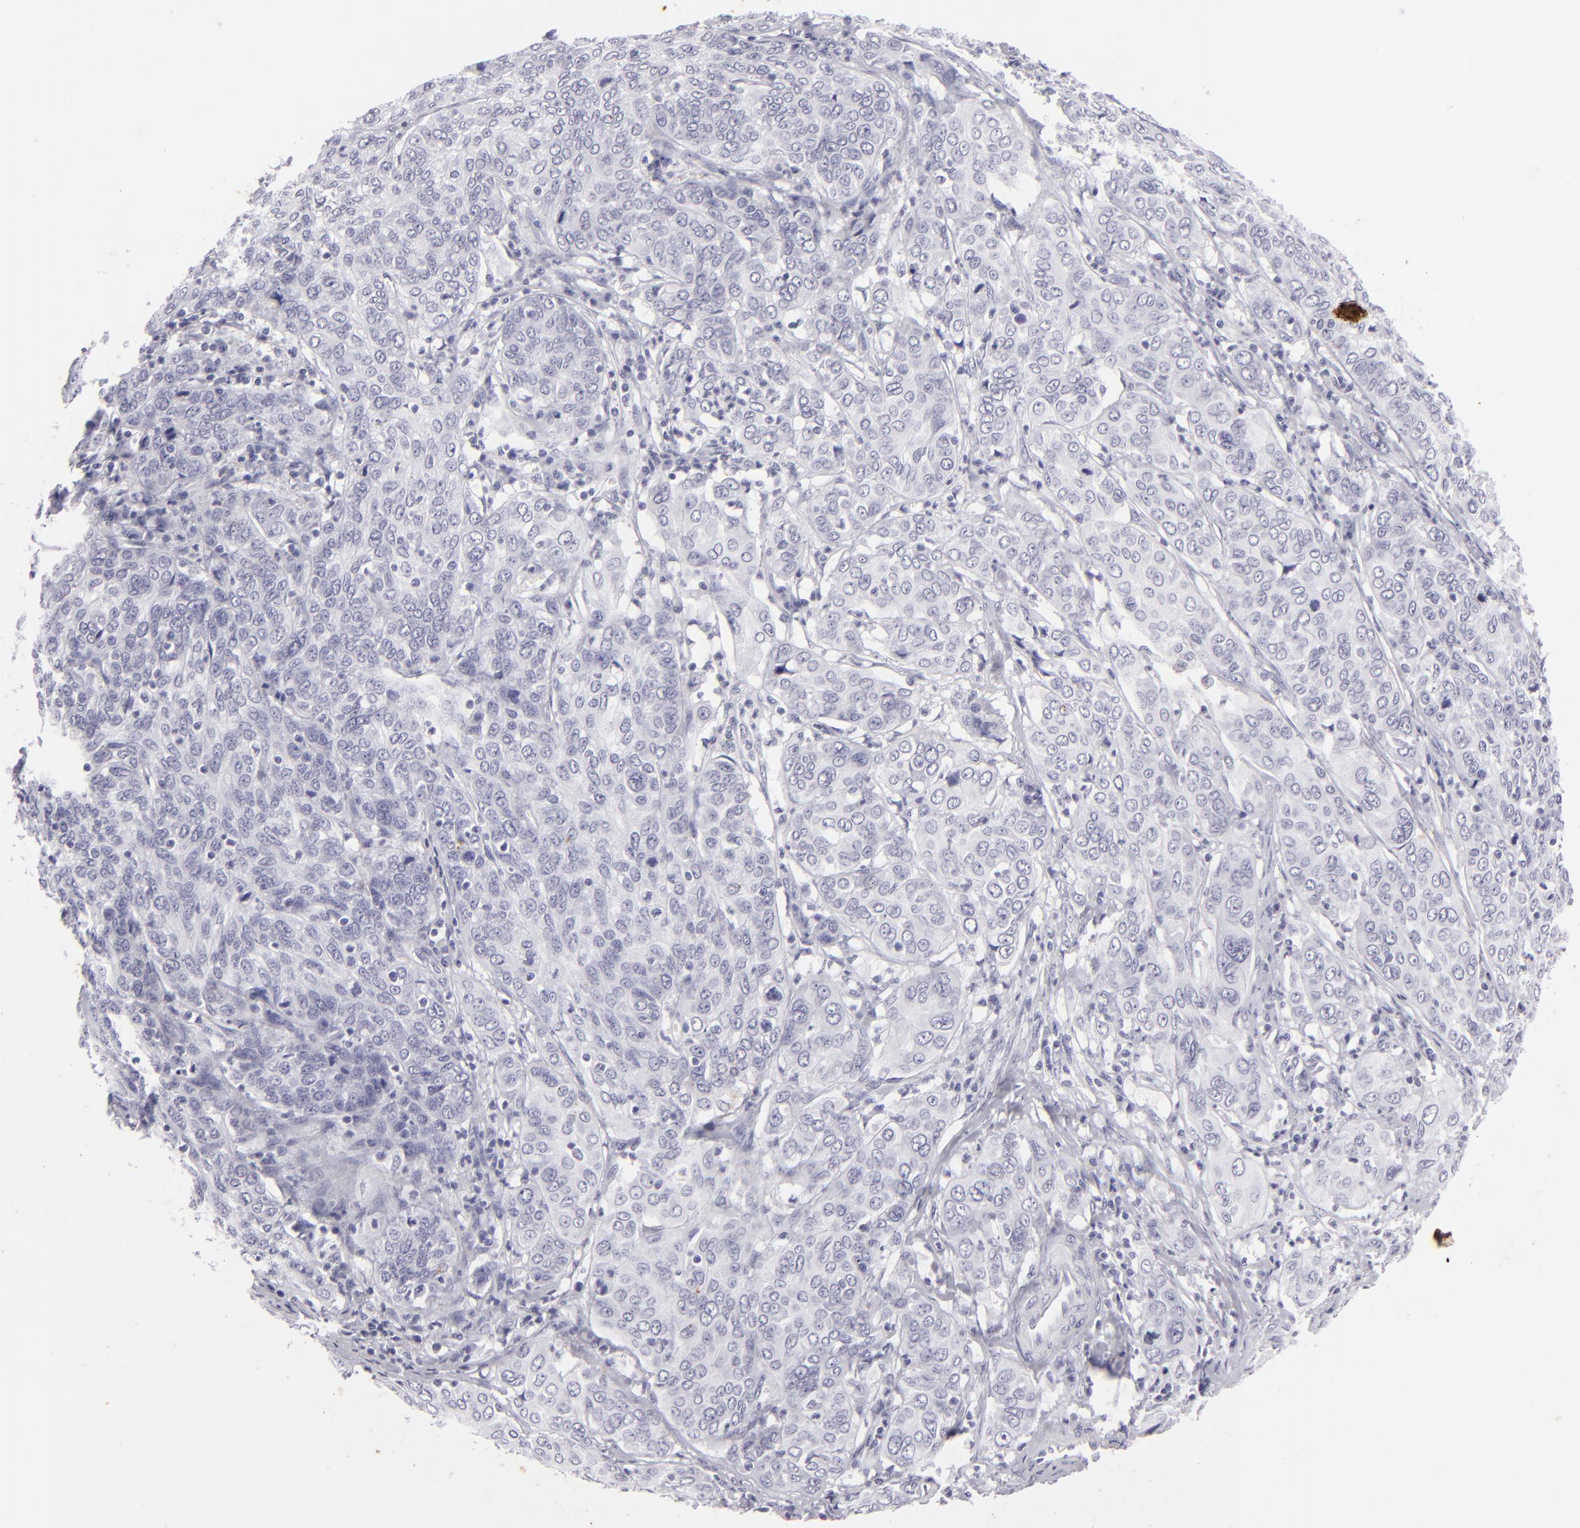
{"staining": {"intensity": "negative", "quantity": "none", "location": "none"}, "tissue": "cervical cancer", "cell_type": "Tumor cells", "image_type": "cancer", "snomed": [{"axis": "morphology", "description": "Squamous cell carcinoma, NOS"}, {"axis": "topography", "description": "Cervix"}], "caption": "The micrograph reveals no significant positivity in tumor cells of cervical cancer.", "gene": "KRT1", "patient": {"sex": "female", "age": 38}}